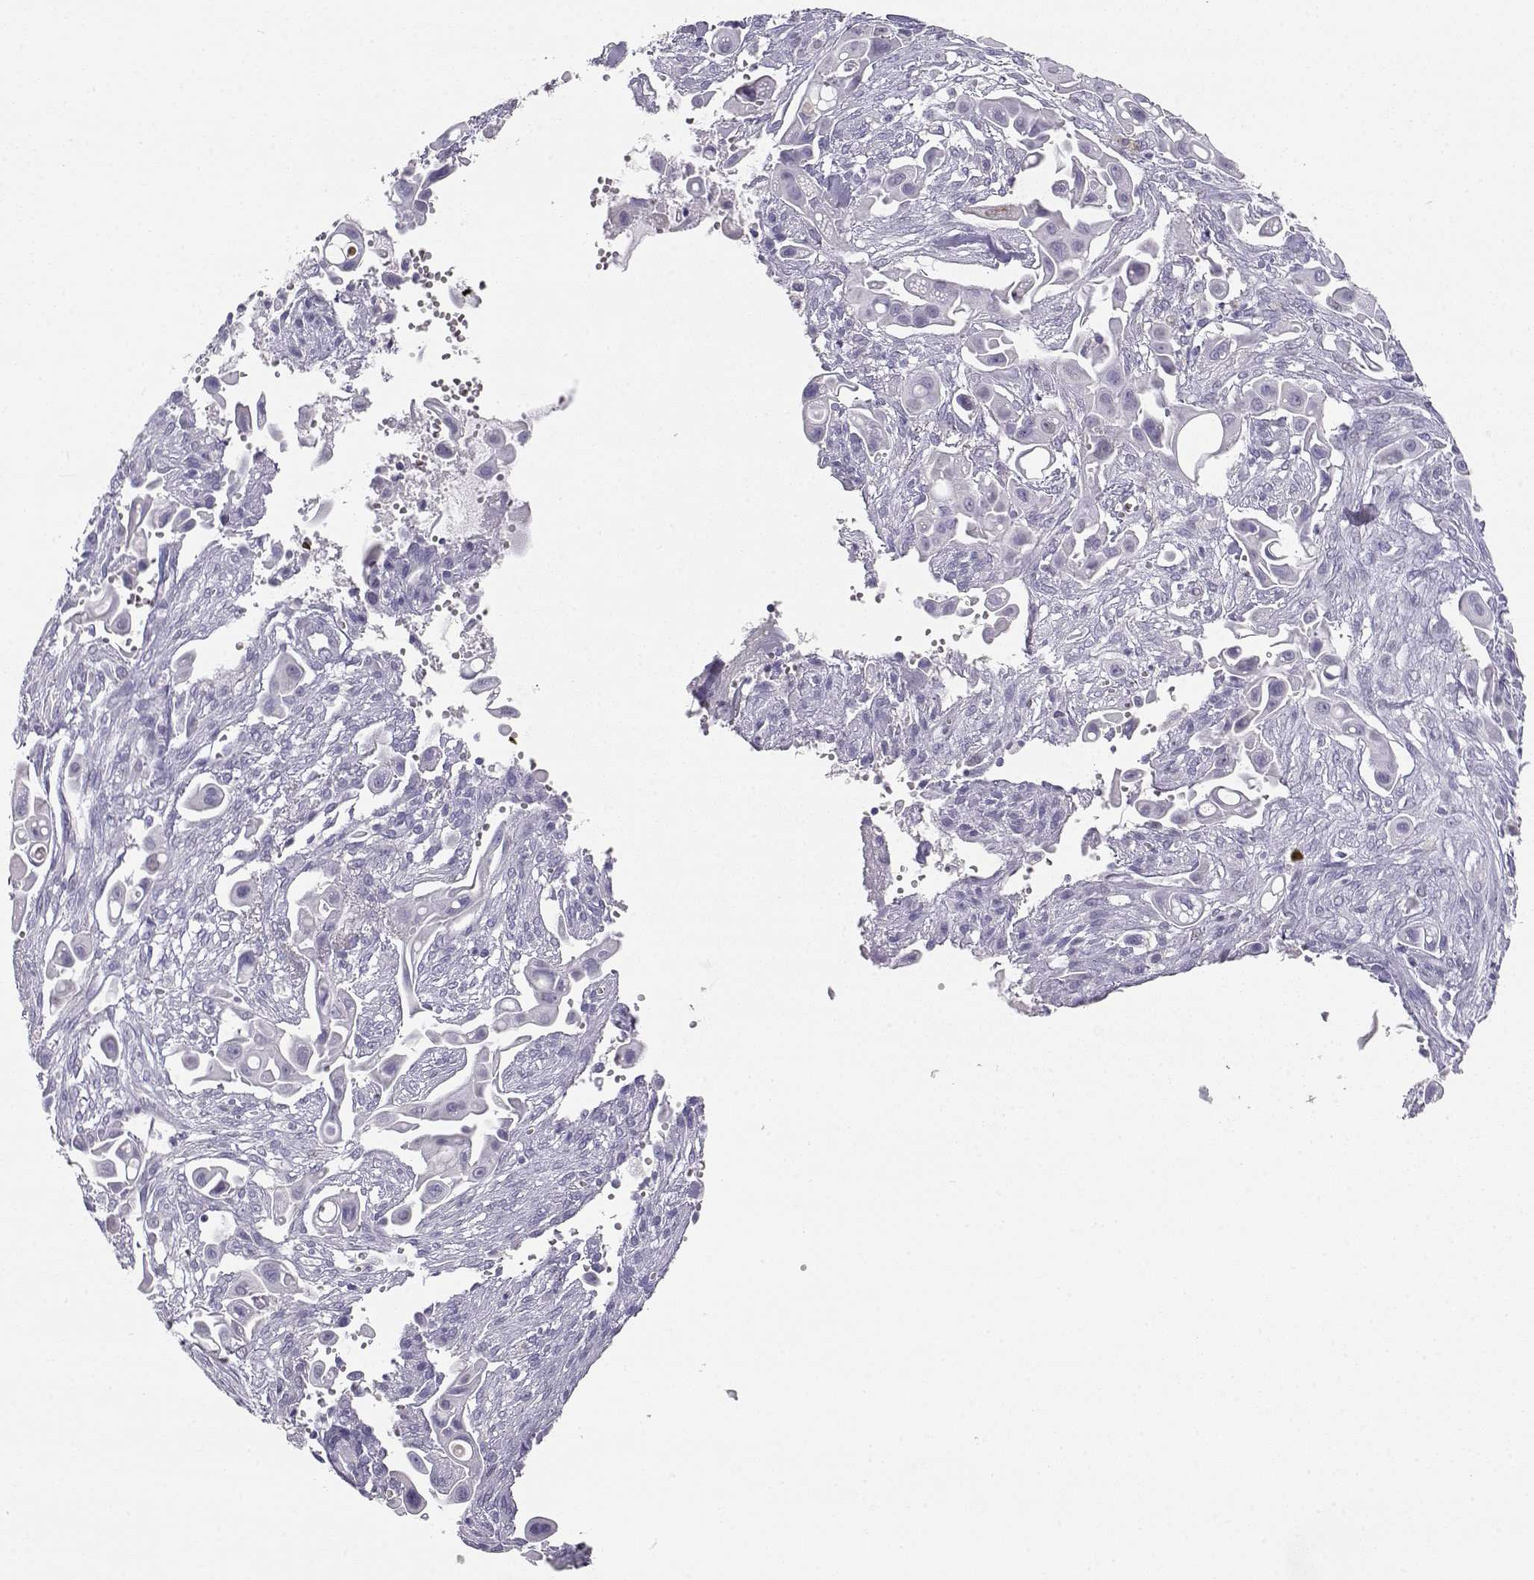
{"staining": {"intensity": "negative", "quantity": "none", "location": "none"}, "tissue": "pancreatic cancer", "cell_type": "Tumor cells", "image_type": "cancer", "snomed": [{"axis": "morphology", "description": "Adenocarcinoma, NOS"}, {"axis": "topography", "description": "Pancreas"}], "caption": "This is an immunohistochemistry image of adenocarcinoma (pancreatic). There is no expression in tumor cells.", "gene": "OPN5", "patient": {"sex": "male", "age": 50}}